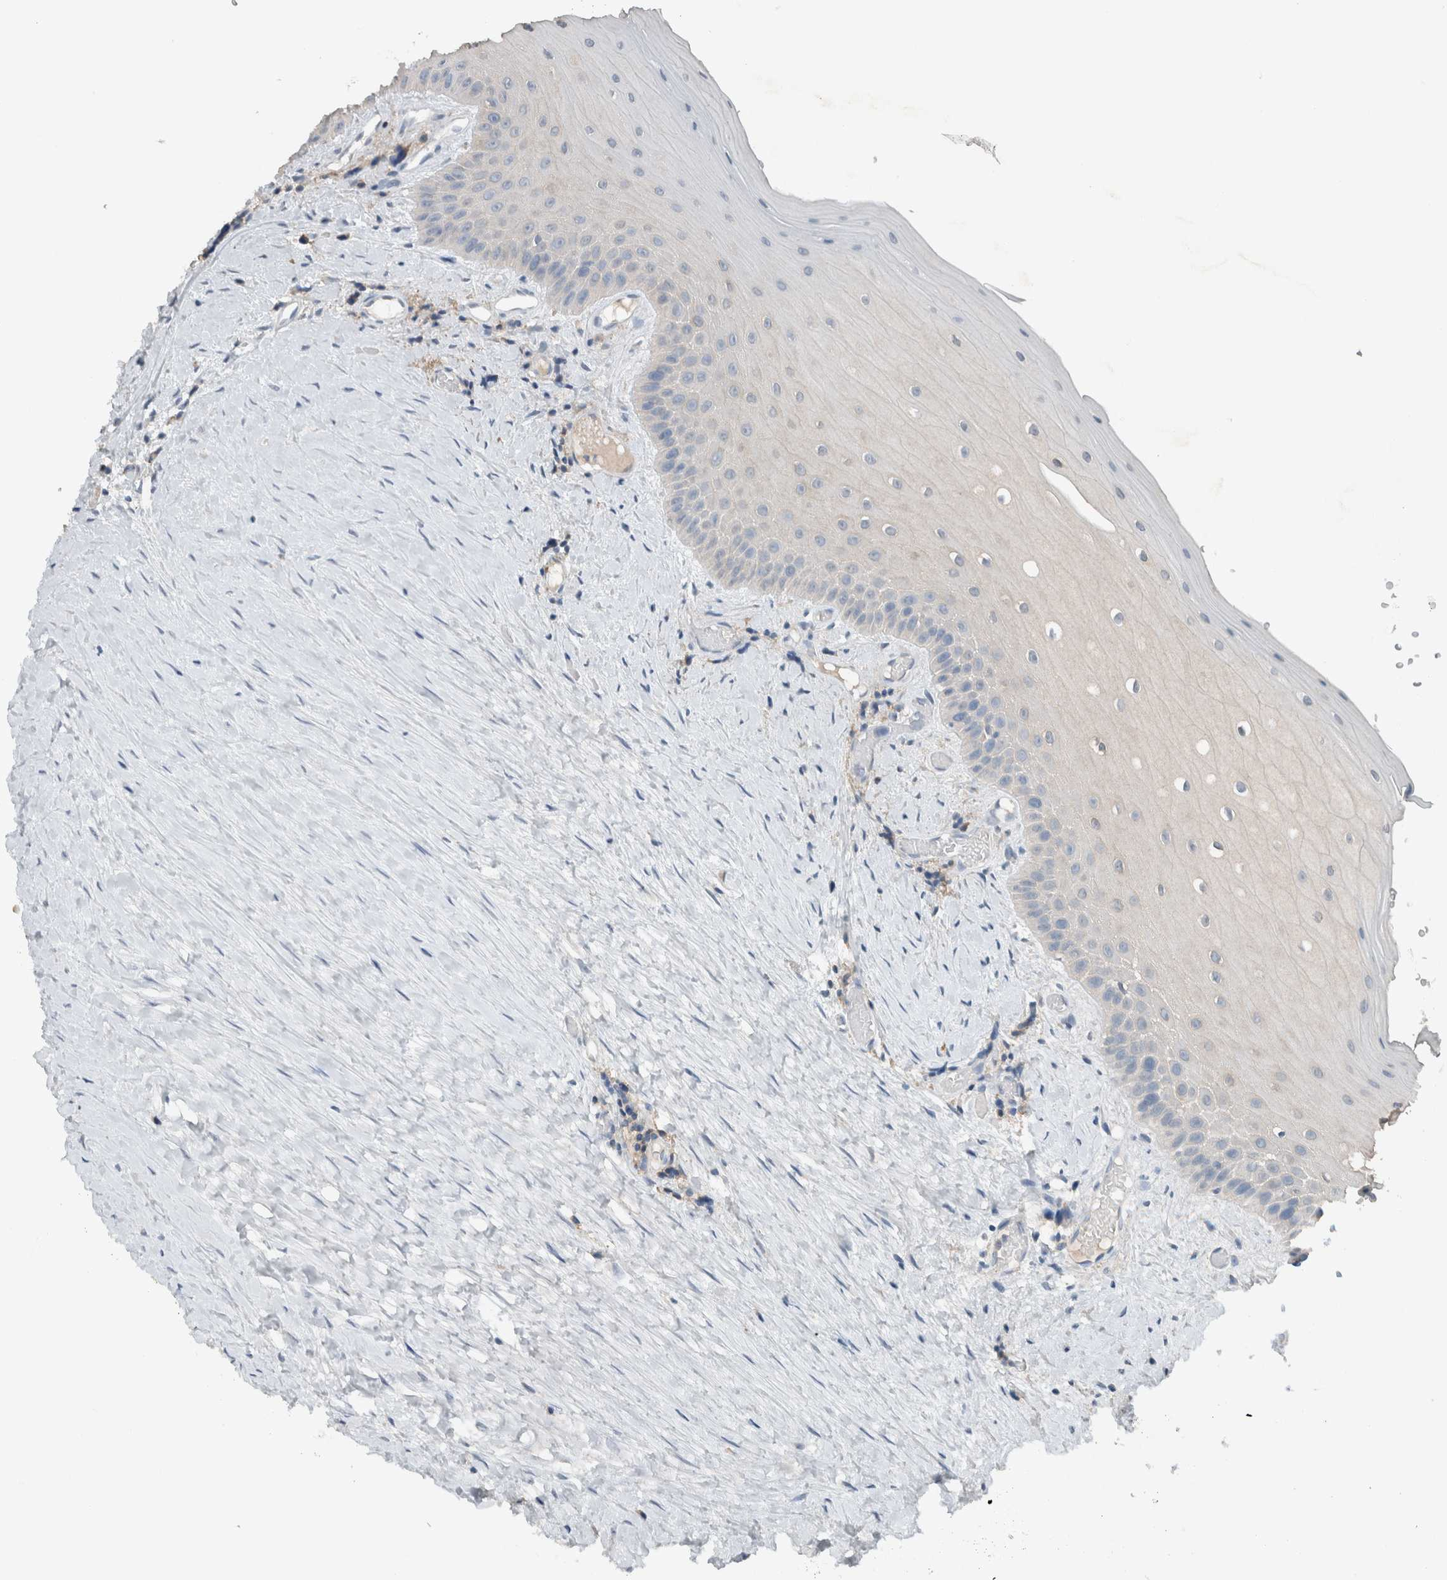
{"staining": {"intensity": "negative", "quantity": "none", "location": "none"}, "tissue": "oral mucosa", "cell_type": "Squamous epithelial cells", "image_type": "normal", "snomed": [{"axis": "morphology", "description": "Normal tissue, NOS"}, {"axis": "topography", "description": "Skeletal muscle"}, {"axis": "topography", "description": "Oral tissue"}, {"axis": "topography", "description": "Peripheral nerve tissue"}], "caption": "Immunohistochemical staining of unremarkable oral mucosa reveals no significant positivity in squamous epithelial cells. (DAB immunohistochemistry, high magnification).", "gene": "DUOX1", "patient": {"sex": "female", "age": 84}}